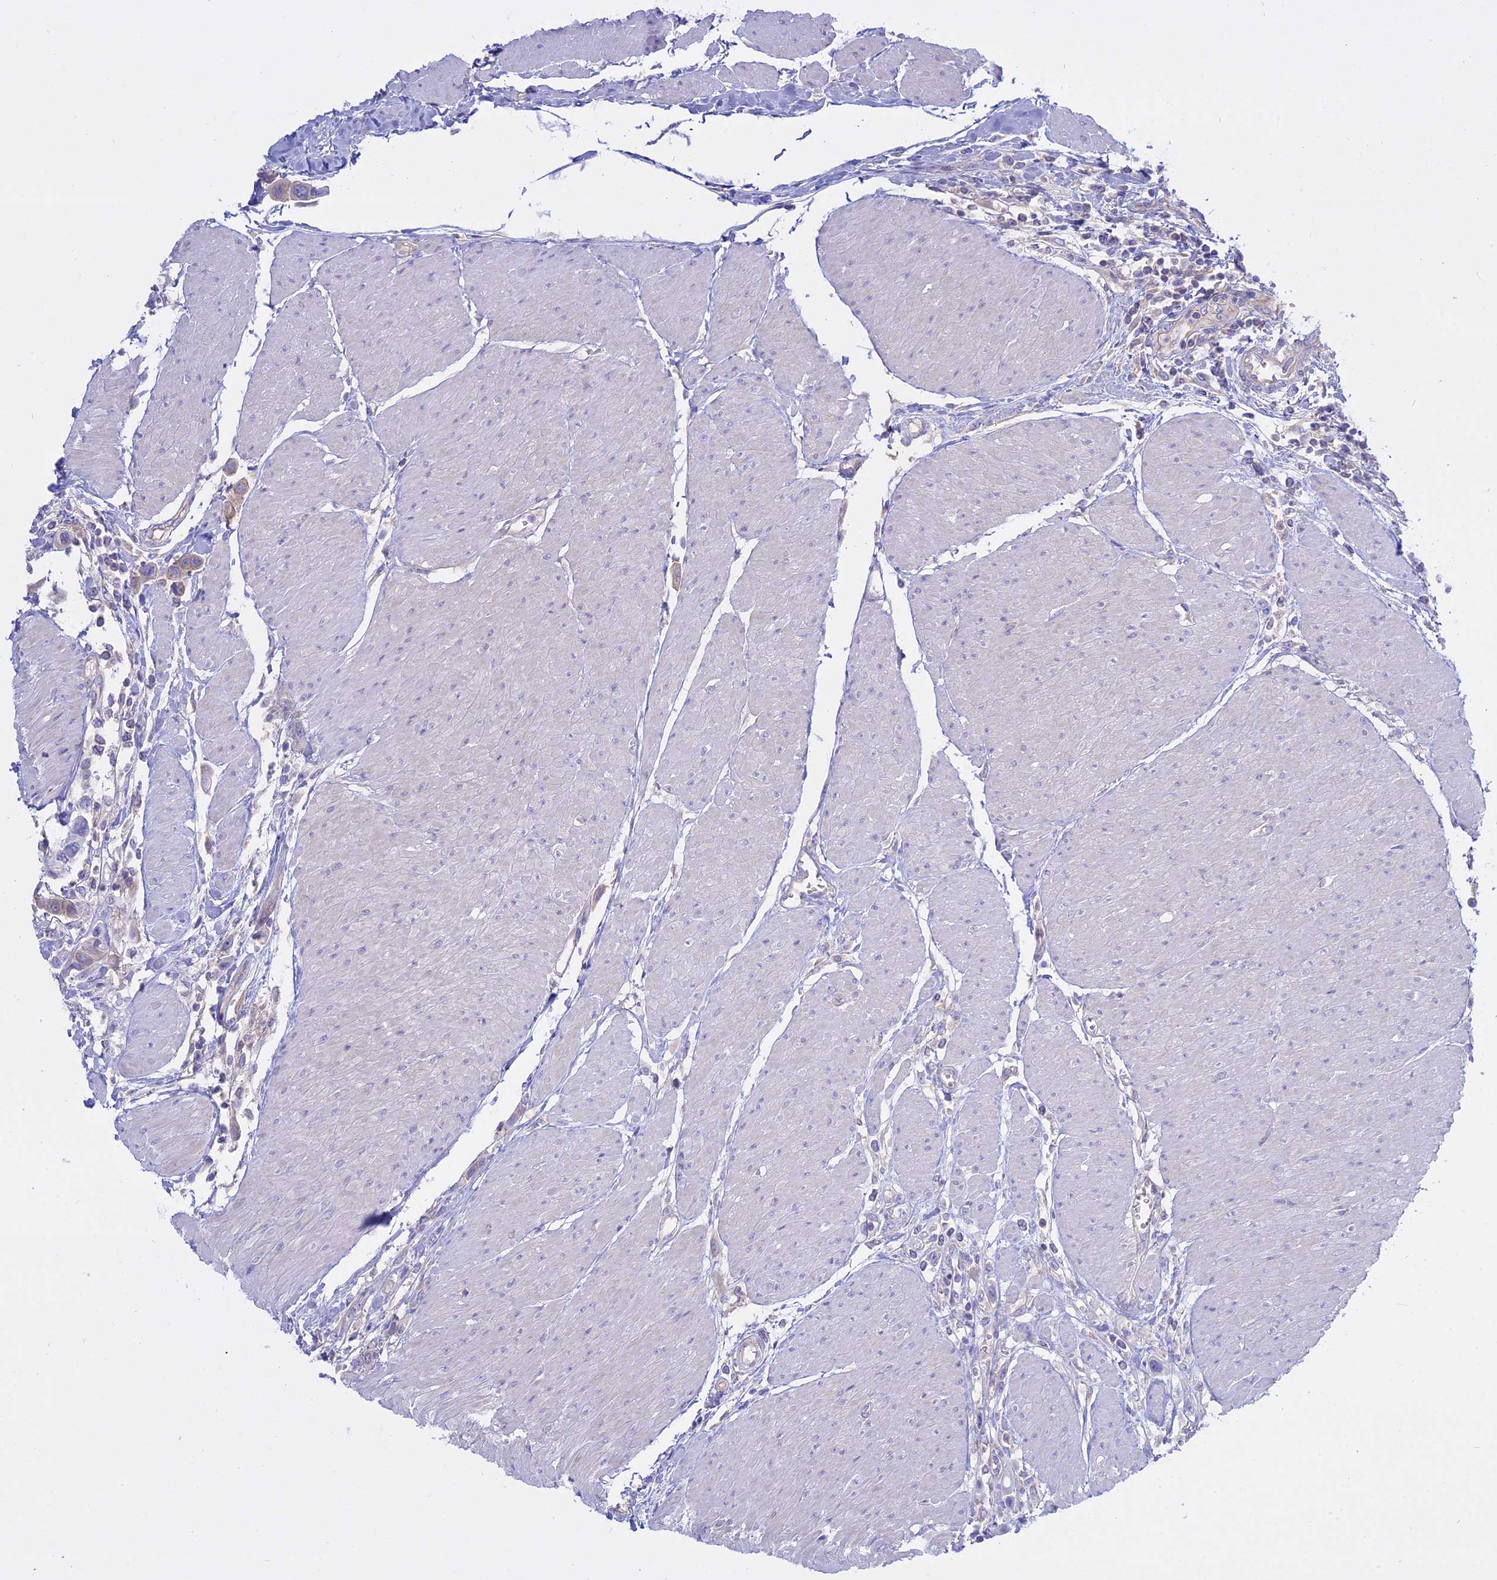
{"staining": {"intensity": "weak", "quantity": "<25%", "location": "cytoplasmic/membranous"}, "tissue": "urothelial cancer", "cell_type": "Tumor cells", "image_type": "cancer", "snomed": [{"axis": "morphology", "description": "Urothelial carcinoma, High grade"}, {"axis": "topography", "description": "Urinary bladder"}], "caption": "A histopathology image of human urothelial carcinoma (high-grade) is negative for staining in tumor cells.", "gene": "AHCYL1", "patient": {"sex": "male", "age": 50}}